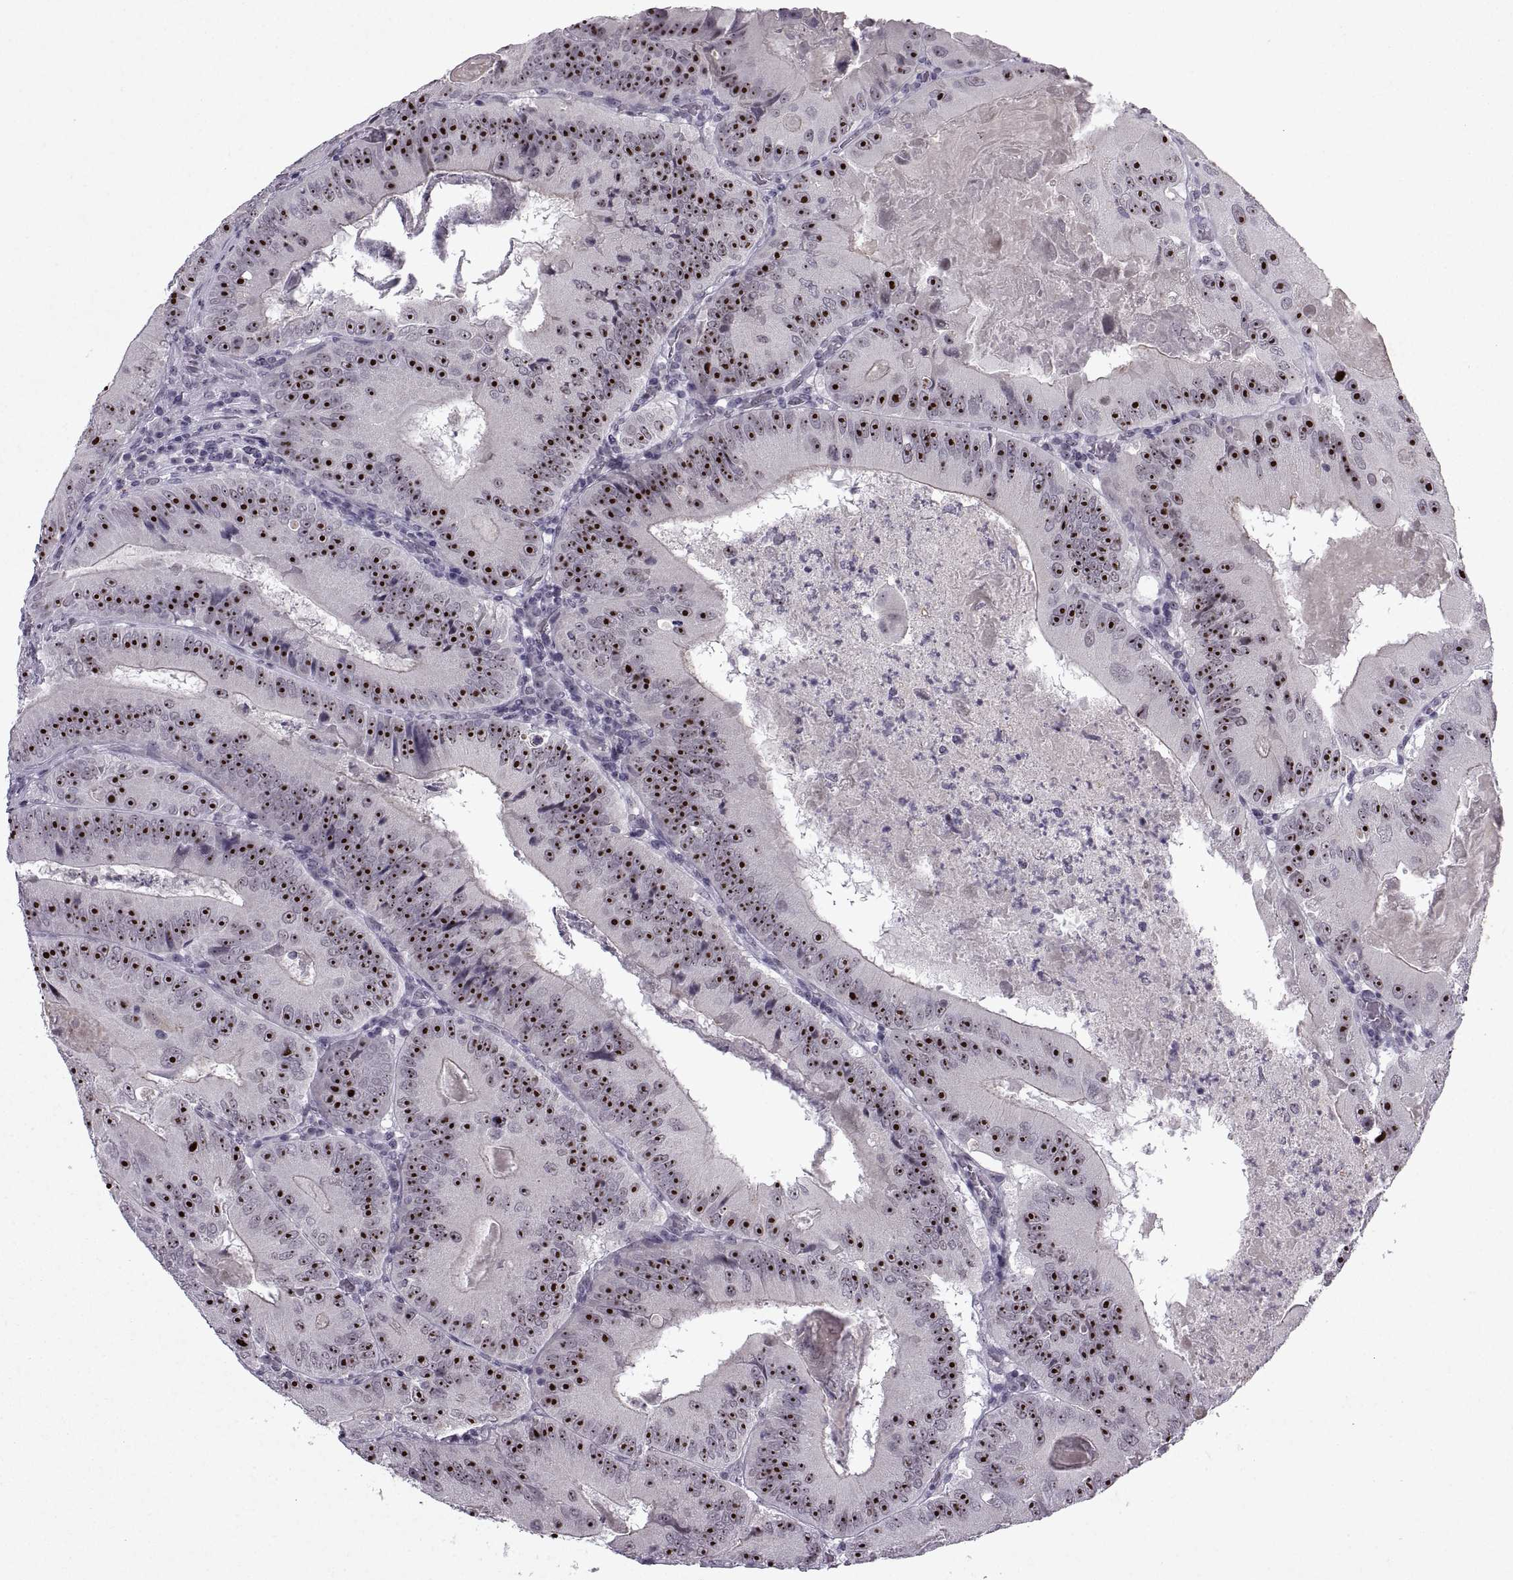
{"staining": {"intensity": "strong", "quantity": ">75%", "location": "nuclear"}, "tissue": "colorectal cancer", "cell_type": "Tumor cells", "image_type": "cancer", "snomed": [{"axis": "morphology", "description": "Adenocarcinoma, NOS"}, {"axis": "topography", "description": "Colon"}], "caption": "Protein expression analysis of human colorectal cancer (adenocarcinoma) reveals strong nuclear staining in approximately >75% of tumor cells.", "gene": "SINHCAF", "patient": {"sex": "female", "age": 86}}